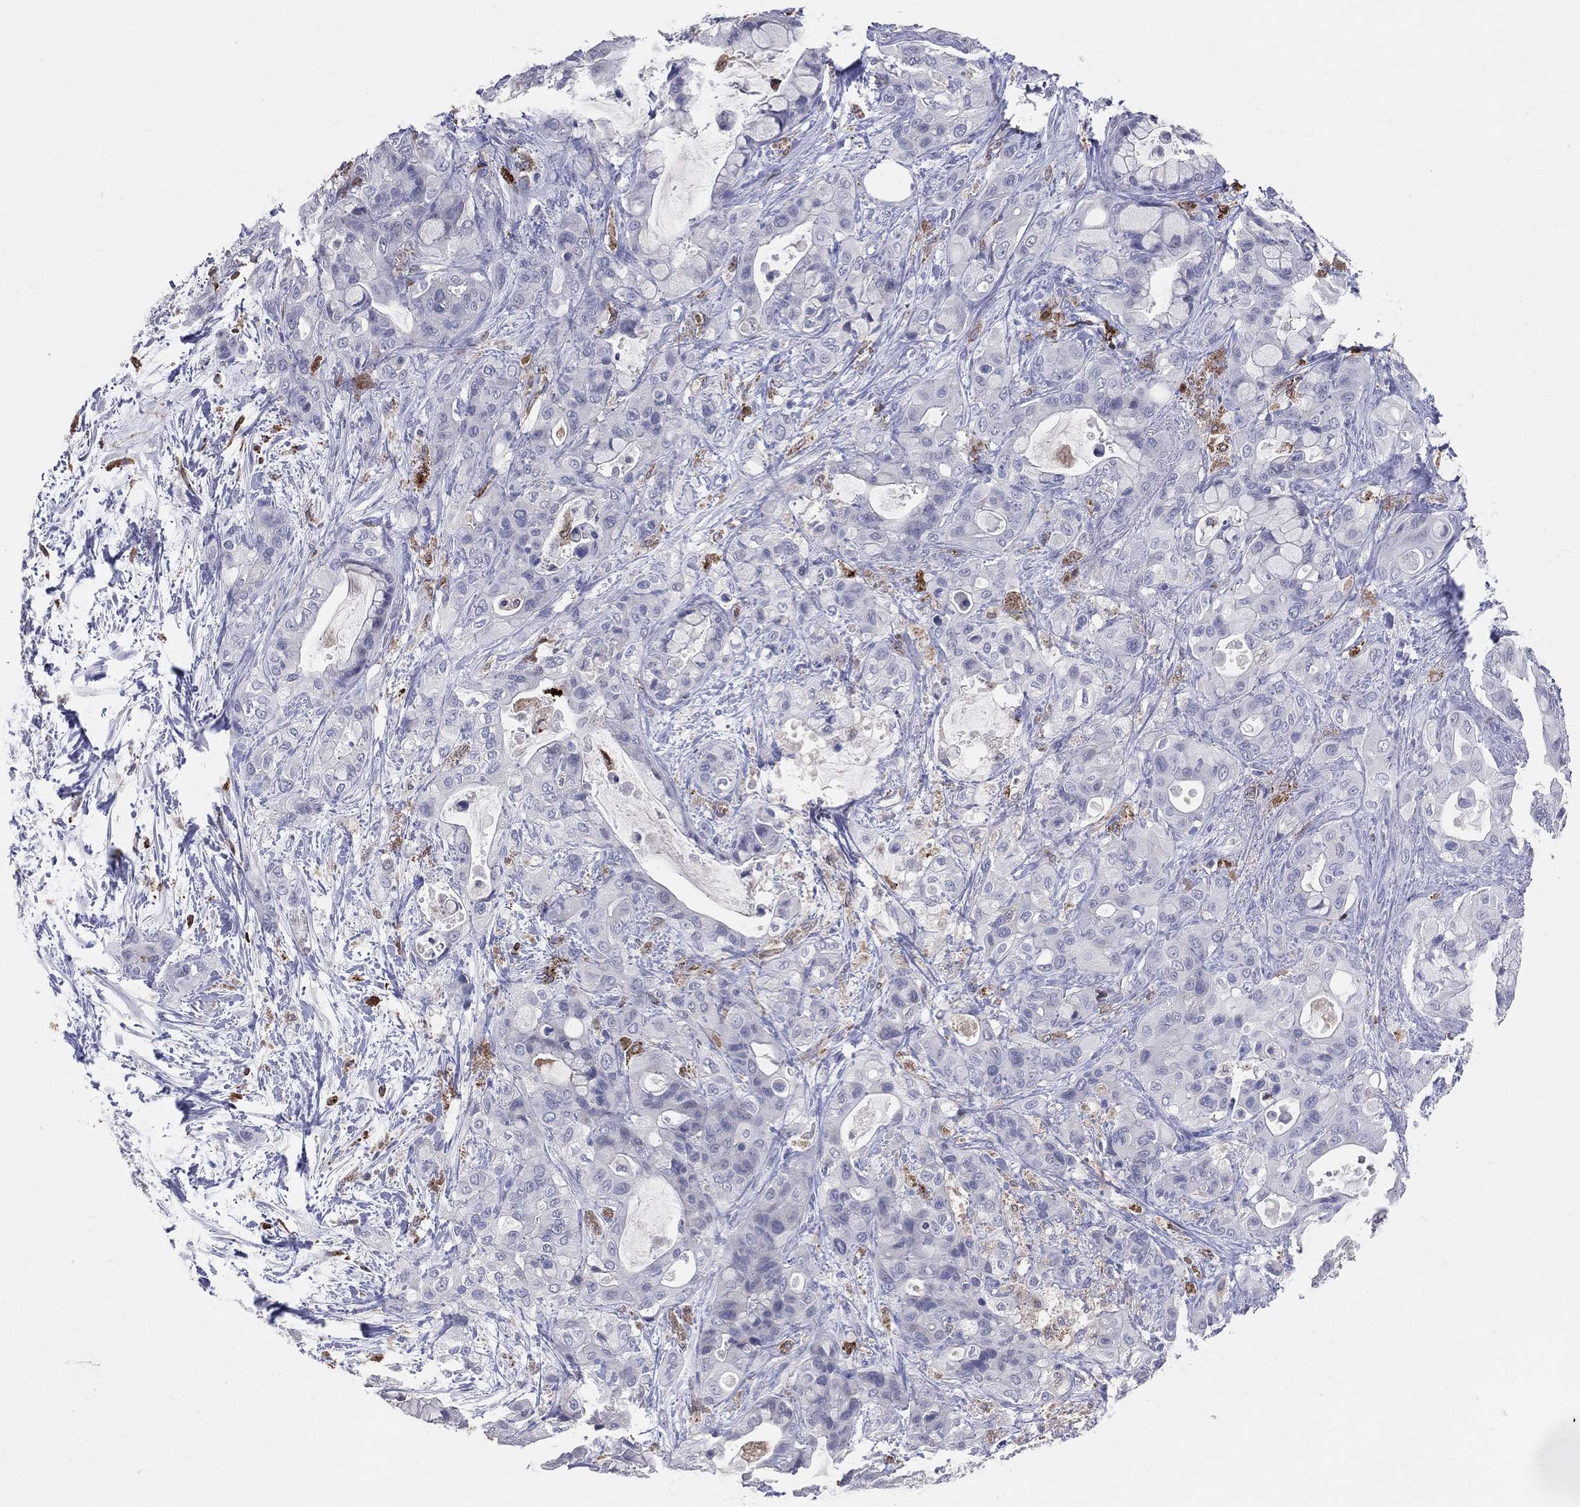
{"staining": {"intensity": "negative", "quantity": "none", "location": "none"}, "tissue": "pancreatic cancer", "cell_type": "Tumor cells", "image_type": "cancer", "snomed": [{"axis": "morphology", "description": "Adenocarcinoma, NOS"}, {"axis": "topography", "description": "Pancreas"}], "caption": "There is no significant staining in tumor cells of pancreatic adenocarcinoma.", "gene": "CD74", "patient": {"sex": "male", "age": 71}}